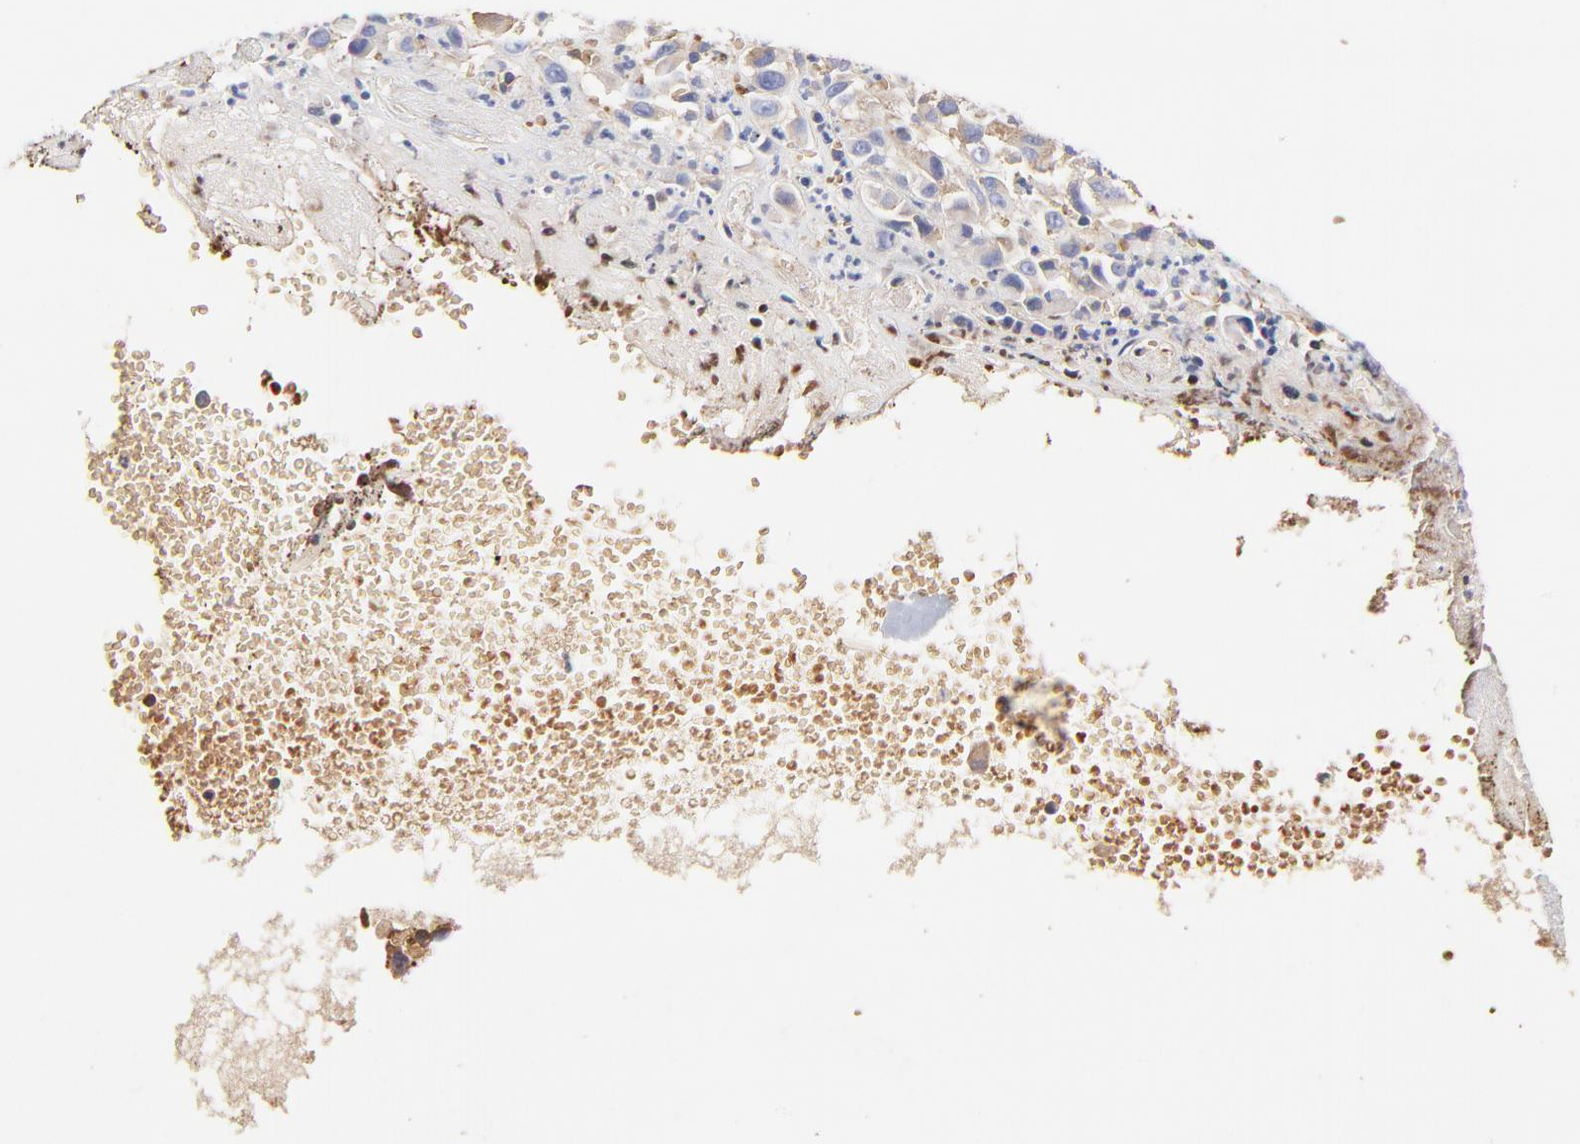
{"staining": {"intensity": "weak", "quantity": ">75%", "location": "cytoplasmic/membranous"}, "tissue": "melanoma", "cell_type": "Tumor cells", "image_type": "cancer", "snomed": [{"axis": "morphology", "description": "Malignant melanoma, NOS"}, {"axis": "topography", "description": "Skin"}], "caption": "A photomicrograph of human melanoma stained for a protein shows weak cytoplasmic/membranous brown staining in tumor cells.", "gene": "CD2AP", "patient": {"sex": "female", "age": 21}}